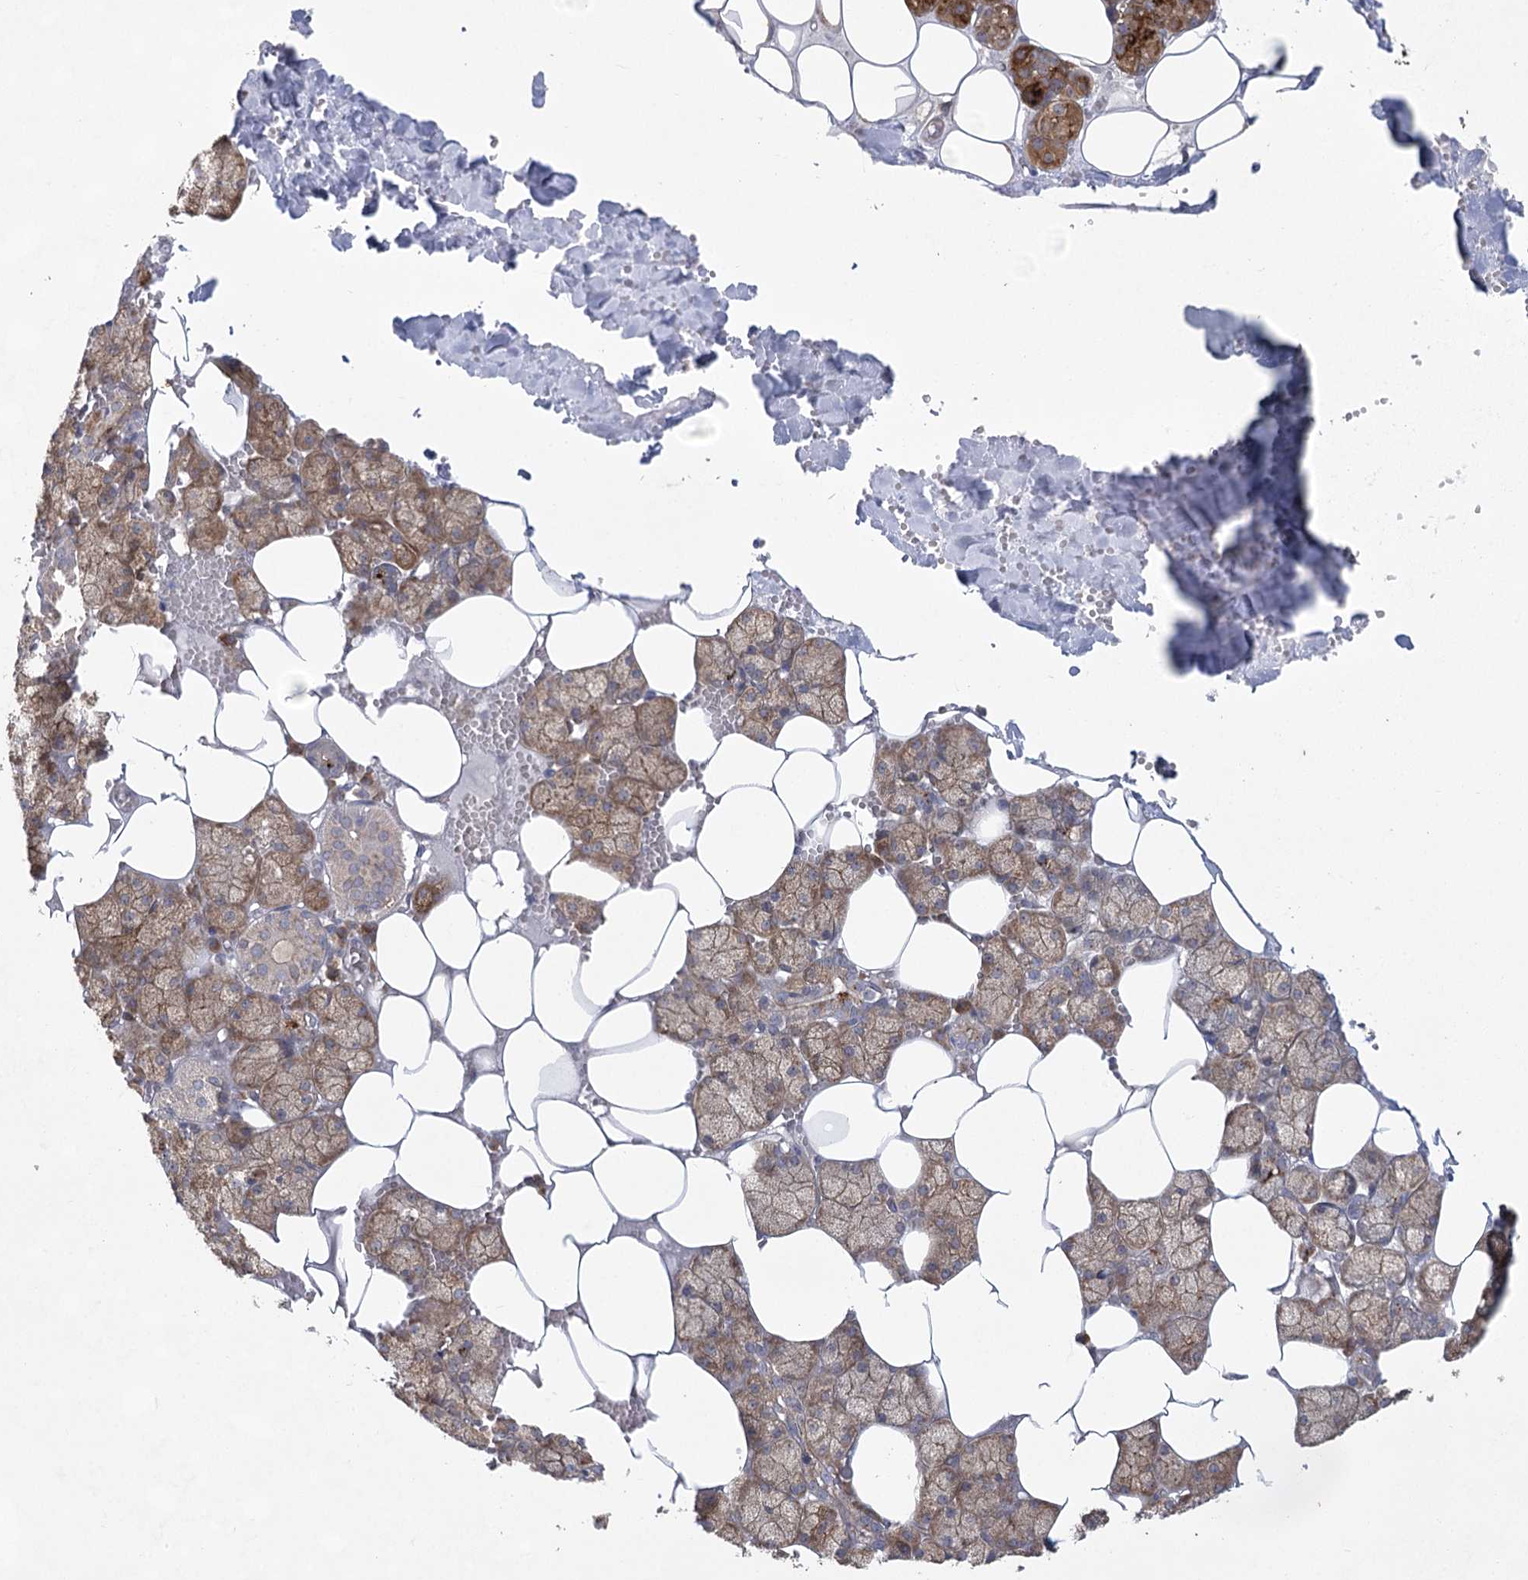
{"staining": {"intensity": "moderate", "quantity": "25%-75%", "location": "cytoplasmic/membranous"}, "tissue": "salivary gland", "cell_type": "Glandular cells", "image_type": "normal", "snomed": [{"axis": "morphology", "description": "Normal tissue, NOS"}, {"axis": "topography", "description": "Salivary gland"}], "caption": "Unremarkable salivary gland displays moderate cytoplasmic/membranous expression in about 25%-75% of glandular cells Nuclei are stained in blue..", "gene": "EIF3A", "patient": {"sex": "male", "age": 62}}